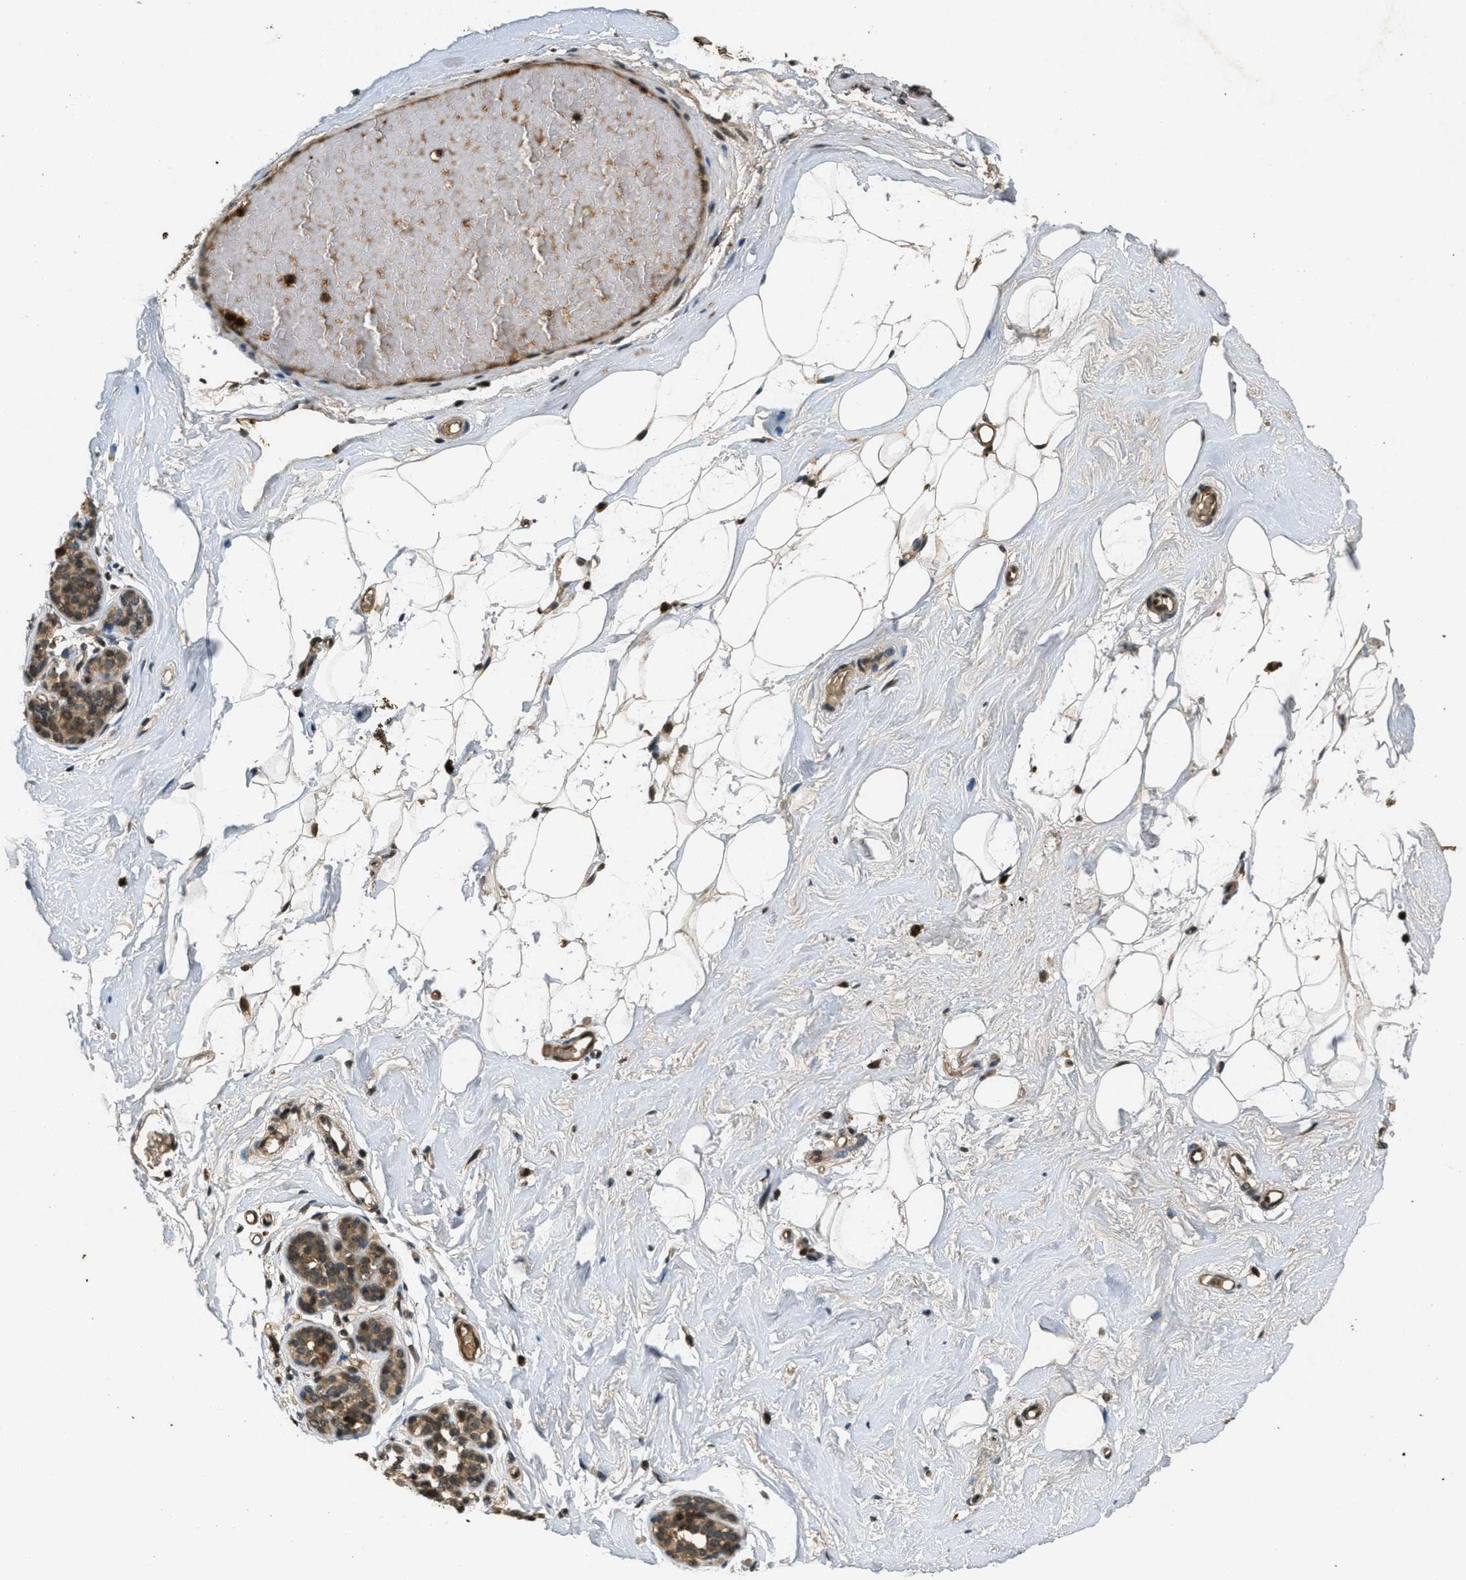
{"staining": {"intensity": "weak", "quantity": "25%-75%", "location": "cytoplasmic/membranous"}, "tissue": "breast", "cell_type": "Adipocytes", "image_type": "normal", "snomed": [{"axis": "morphology", "description": "Normal tissue, NOS"}, {"axis": "topography", "description": "Breast"}], "caption": "Unremarkable breast reveals weak cytoplasmic/membranous expression in approximately 25%-75% of adipocytes, visualized by immunohistochemistry.", "gene": "ATG7", "patient": {"sex": "female", "age": 75}}